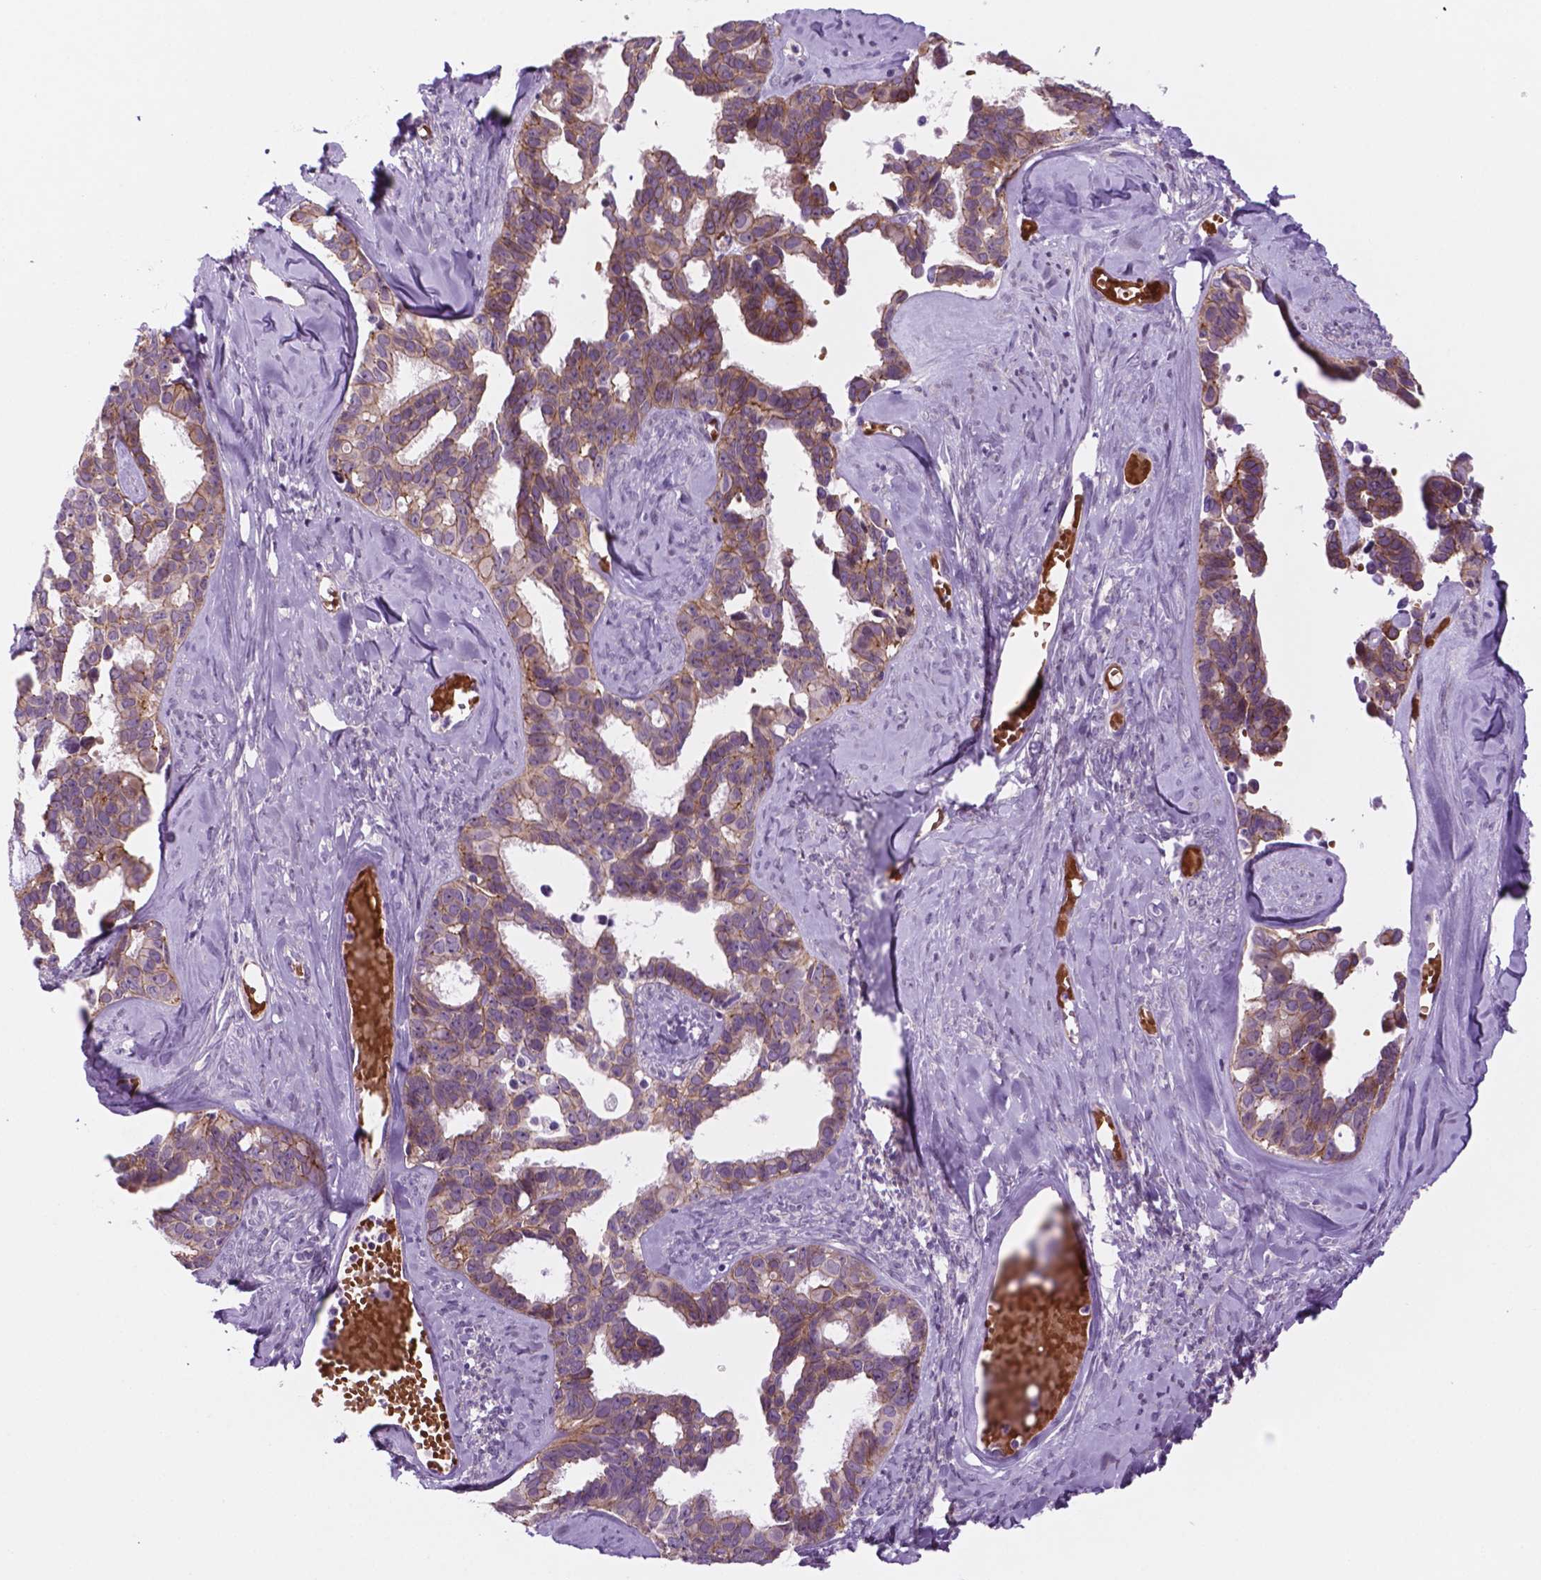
{"staining": {"intensity": "weak", "quantity": ">75%", "location": "cytoplasmic/membranous"}, "tissue": "ovarian cancer", "cell_type": "Tumor cells", "image_type": "cancer", "snomed": [{"axis": "morphology", "description": "Cystadenocarcinoma, serous, NOS"}, {"axis": "topography", "description": "Ovary"}], "caption": "Brown immunohistochemical staining in human serous cystadenocarcinoma (ovarian) reveals weak cytoplasmic/membranous staining in approximately >75% of tumor cells.", "gene": "RND3", "patient": {"sex": "female", "age": 69}}